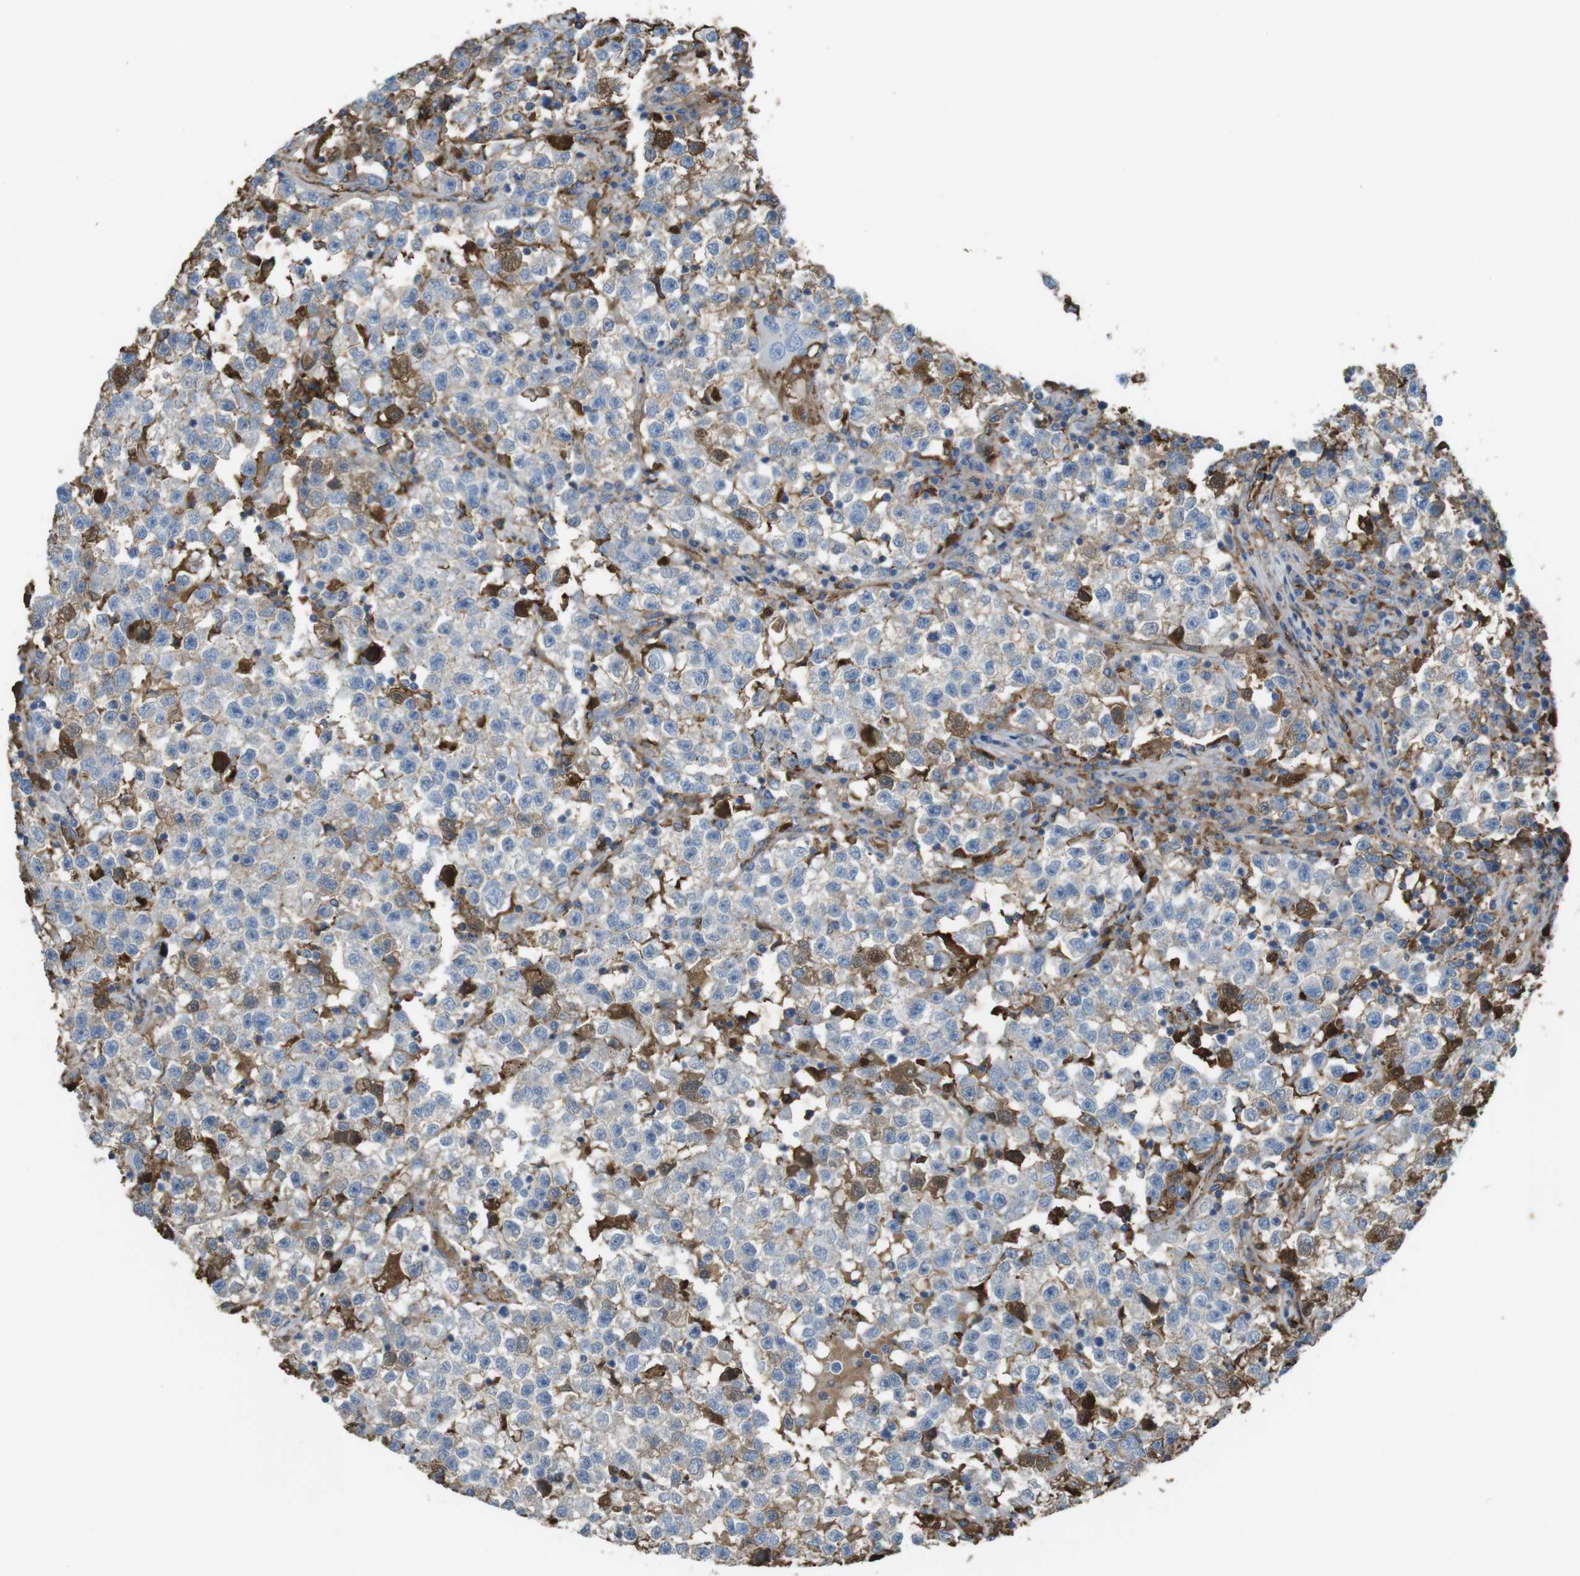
{"staining": {"intensity": "weak", "quantity": "<25%", "location": "cytoplasmic/membranous"}, "tissue": "testis cancer", "cell_type": "Tumor cells", "image_type": "cancer", "snomed": [{"axis": "morphology", "description": "Seminoma, NOS"}, {"axis": "topography", "description": "Testis"}], "caption": "The micrograph shows no significant expression in tumor cells of testis cancer (seminoma).", "gene": "LTBP4", "patient": {"sex": "male", "age": 22}}